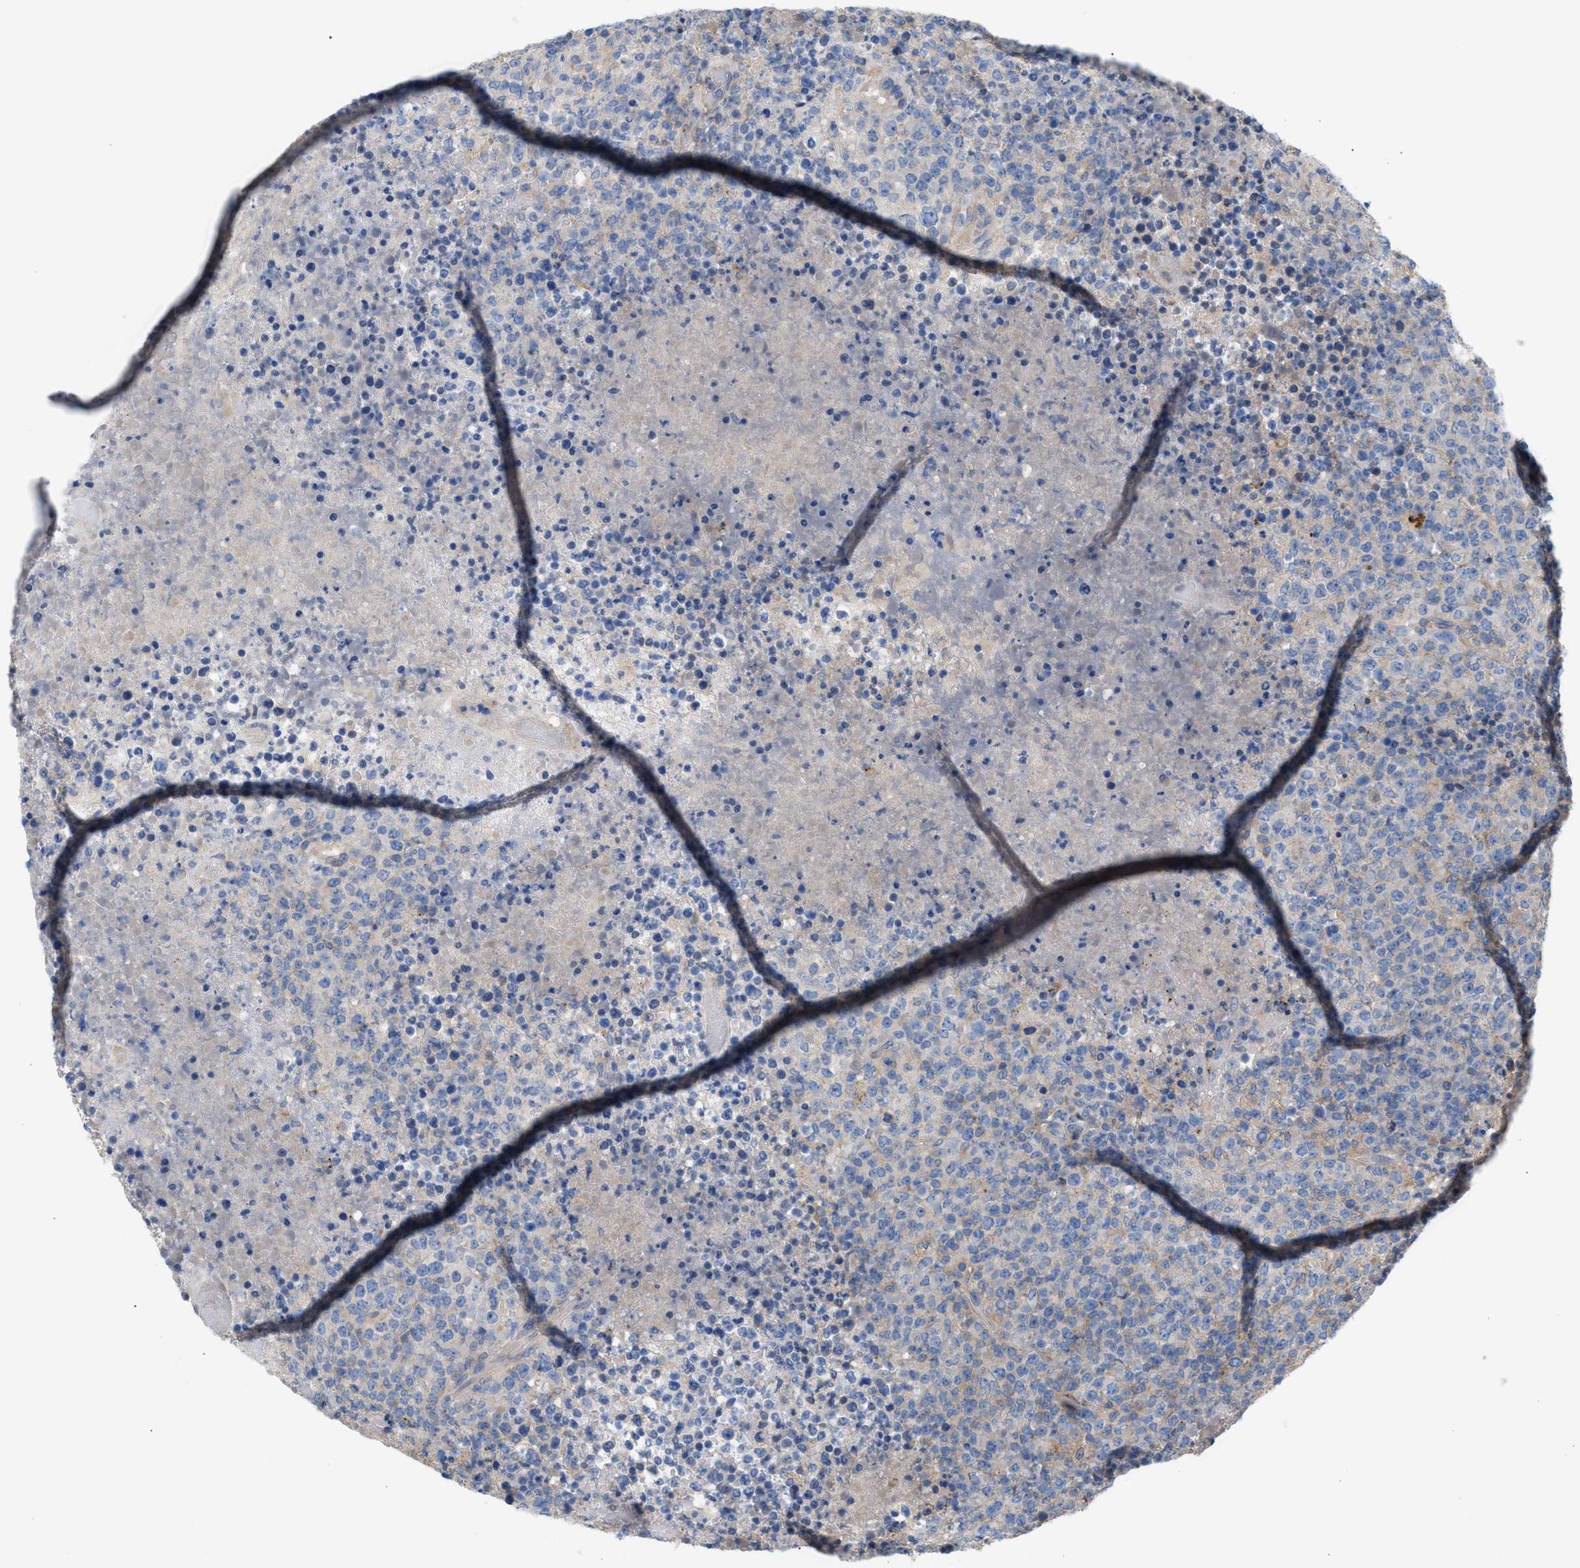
{"staining": {"intensity": "negative", "quantity": "none", "location": "none"}, "tissue": "lymphoma", "cell_type": "Tumor cells", "image_type": "cancer", "snomed": [{"axis": "morphology", "description": "Malignant lymphoma, non-Hodgkin's type, High grade"}, {"axis": "topography", "description": "Lymph node"}], "caption": "Immunohistochemistry of high-grade malignant lymphoma, non-Hodgkin's type exhibits no staining in tumor cells.", "gene": "MBTD1", "patient": {"sex": "male", "age": 13}}